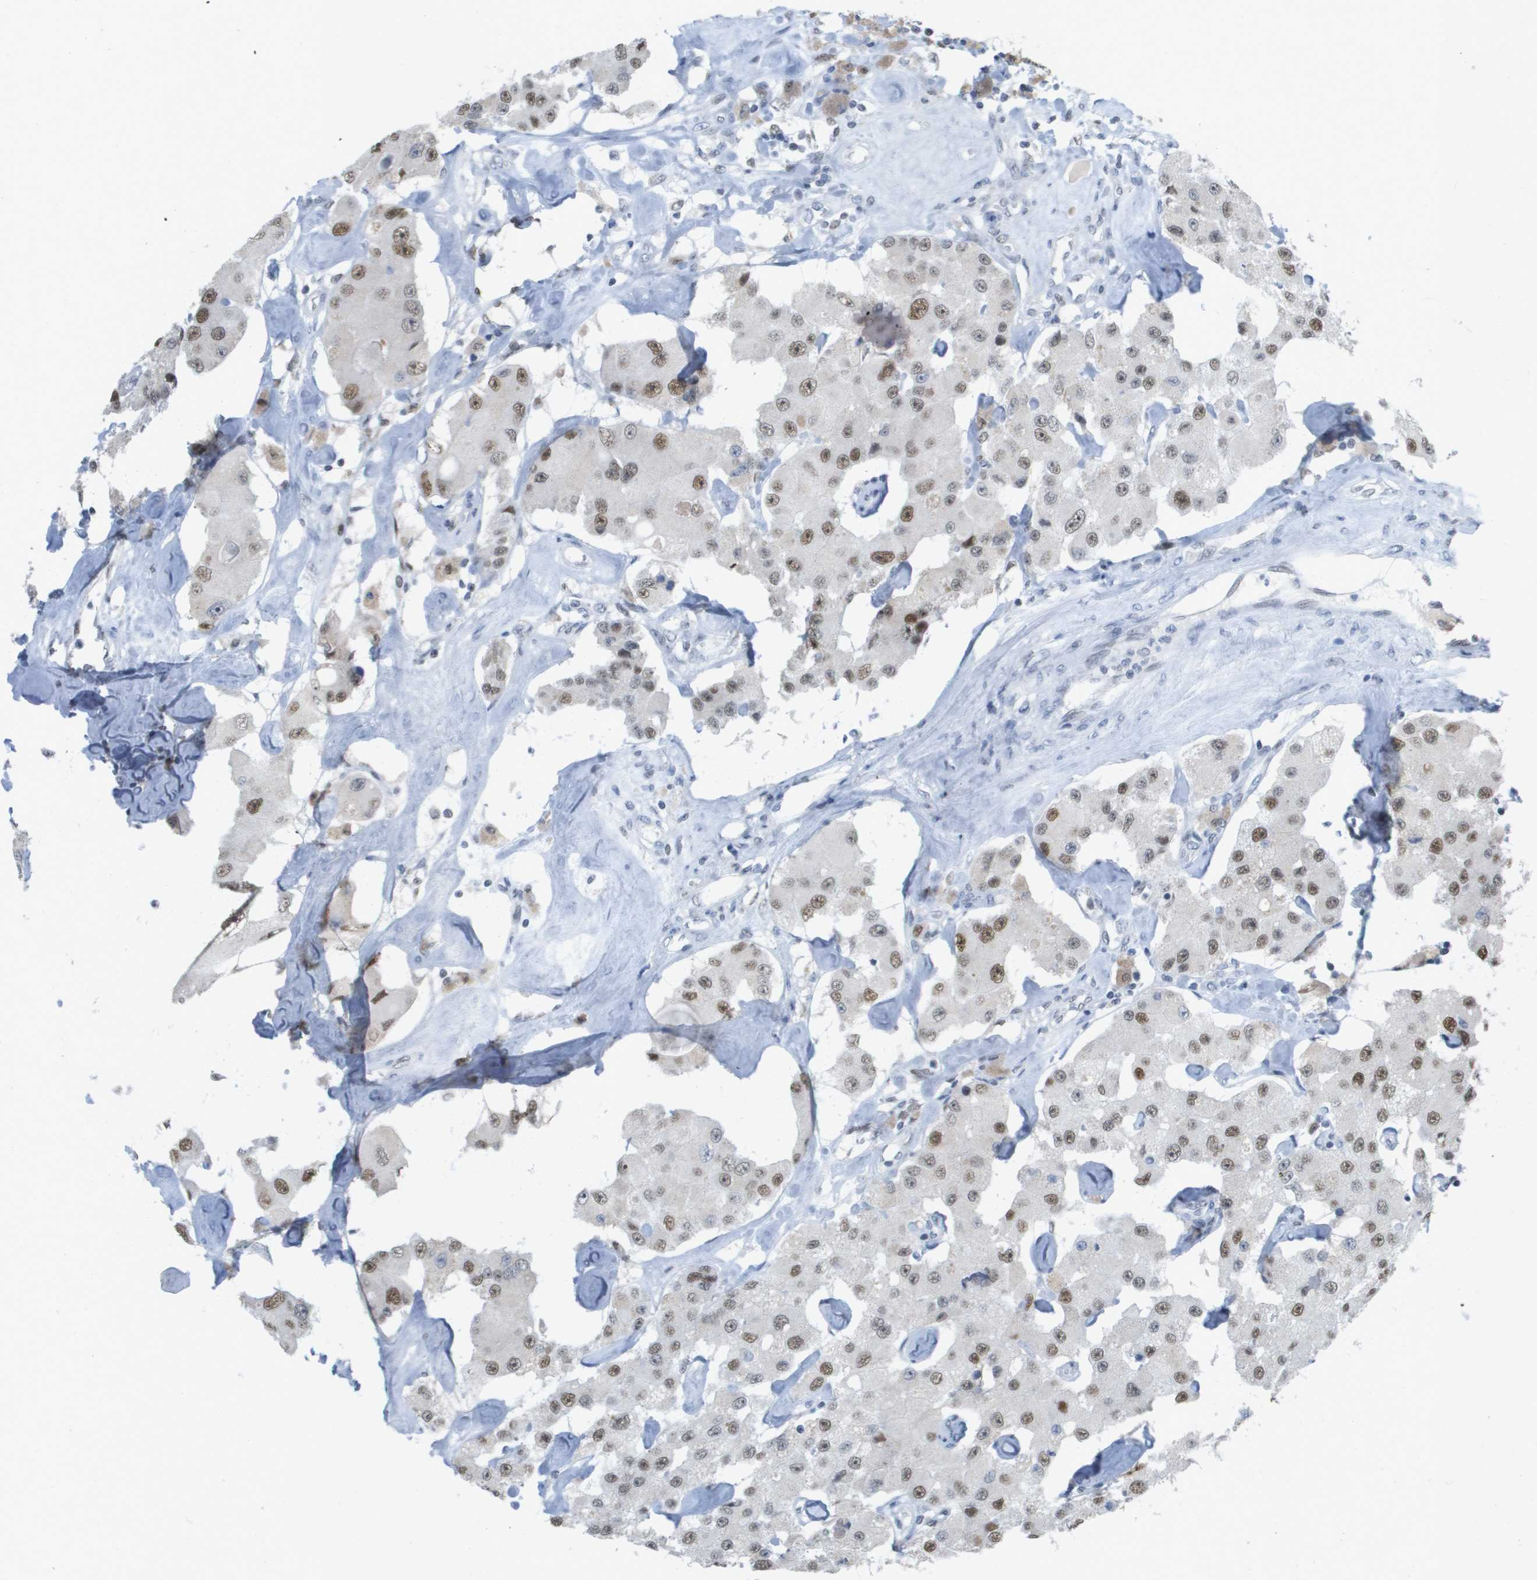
{"staining": {"intensity": "moderate", "quantity": ">75%", "location": "nuclear"}, "tissue": "carcinoid", "cell_type": "Tumor cells", "image_type": "cancer", "snomed": [{"axis": "morphology", "description": "Carcinoid, malignant, NOS"}, {"axis": "topography", "description": "Pancreas"}], "caption": "Protein expression analysis of carcinoid exhibits moderate nuclear positivity in about >75% of tumor cells.", "gene": "TP53RK", "patient": {"sex": "male", "age": 41}}